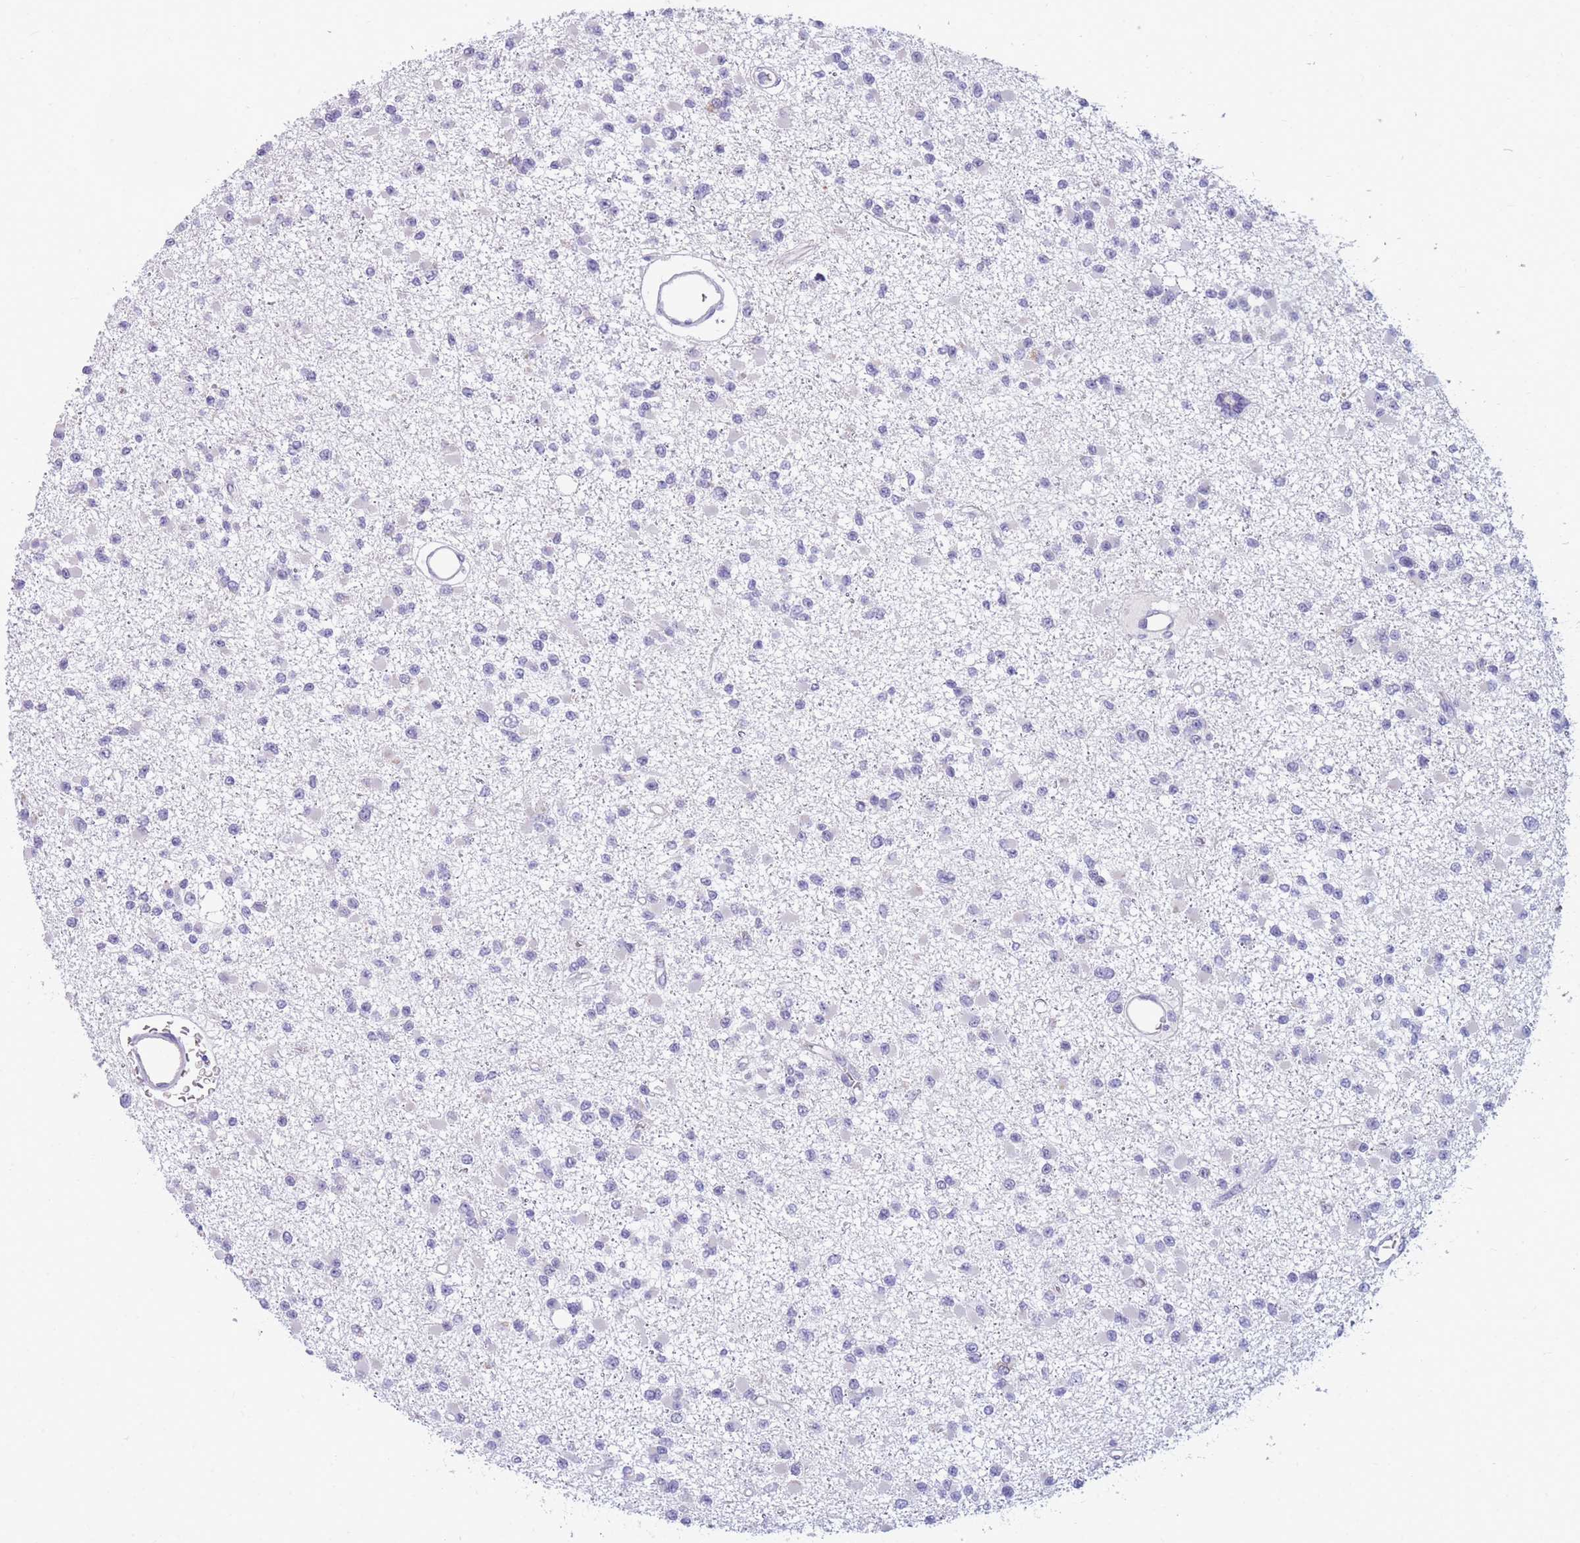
{"staining": {"intensity": "negative", "quantity": "none", "location": "none"}, "tissue": "glioma", "cell_type": "Tumor cells", "image_type": "cancer", "snomed": [{"axis": "morphology", "description": "Glioma, malignant, Low grade"}, {"axis": "topography", "description": "Brain"}], "caption": "Immunohistochemistry histopathology image of neoplastic tissue: glioma stained with DAB (3,3'-diaminobenzidine) demonstrates no significant protein staining in tumor cells.", "gene": "DDX49", "patient": {"sex": "female", "age": 22}}